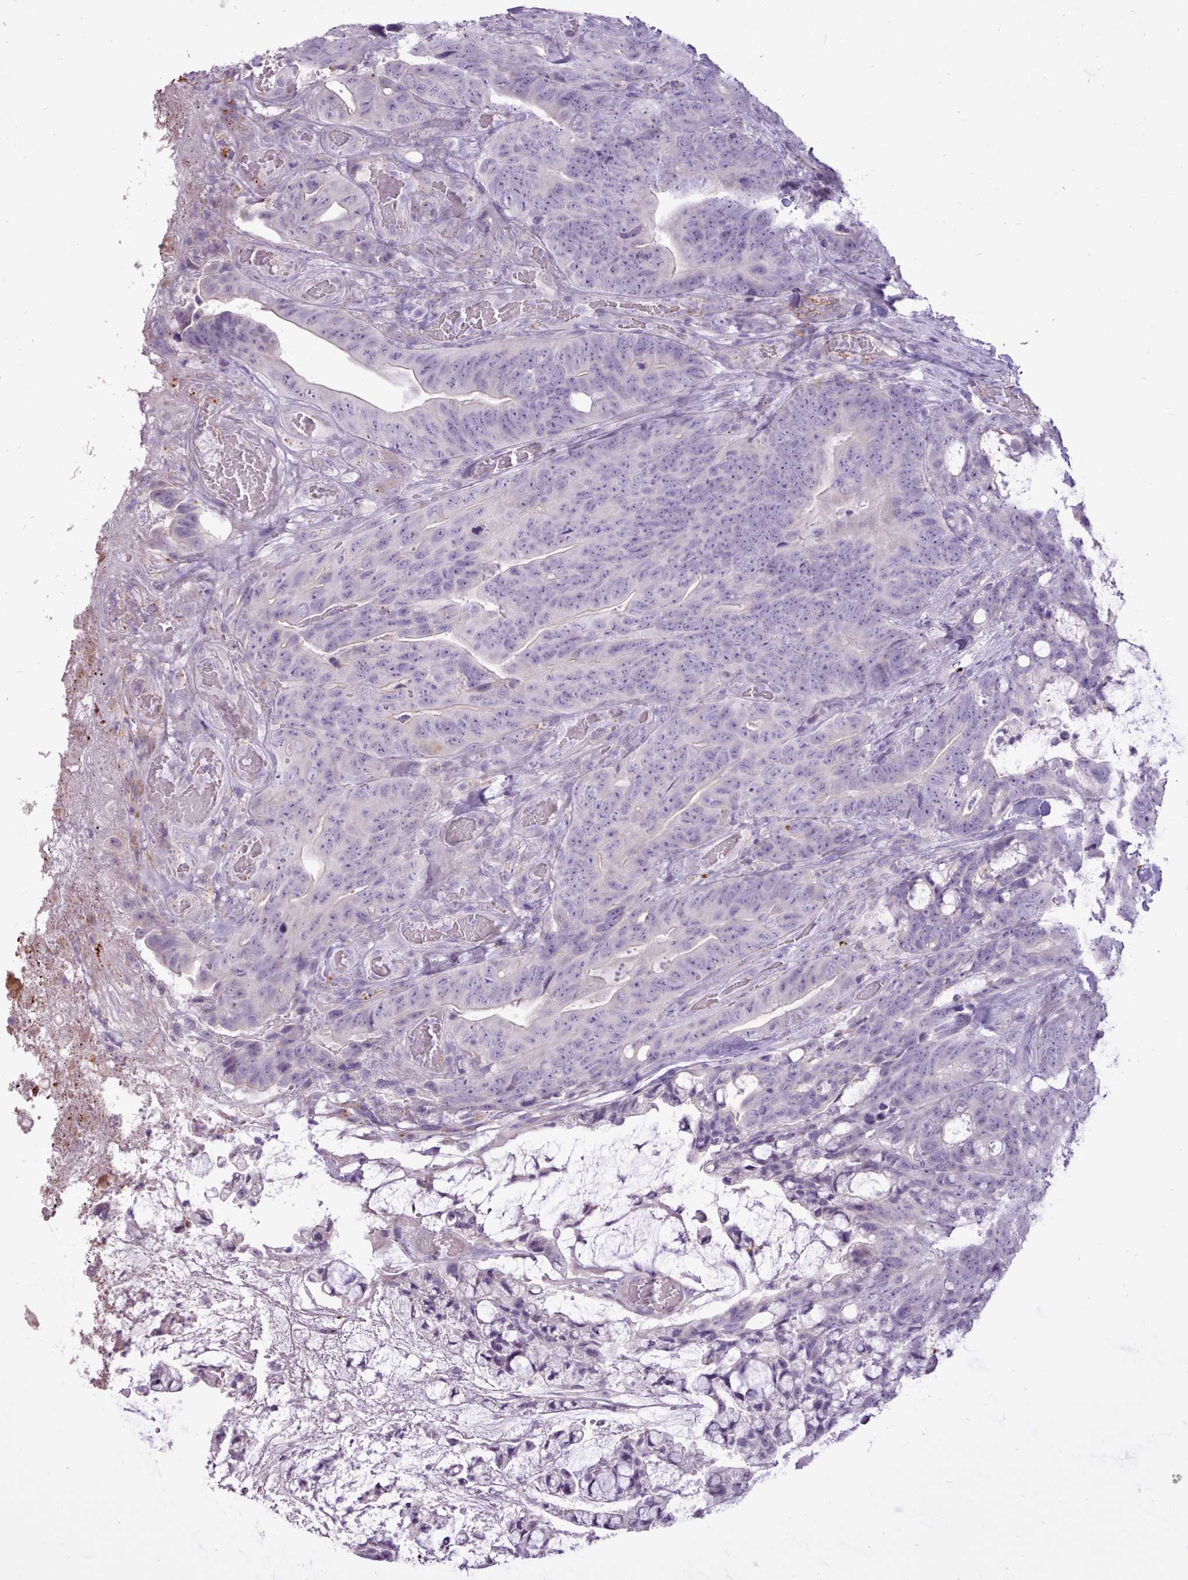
{"staining": {"intensity": "negative", "quantity": "none", "location": "none"}, "tissue": "colorectal cancer", "cell_type": "Tumor cells", "image_type": "cancer", "snomed": [{"axis": "morphology", "description": "Adenocarcinoma, NOS"}, {"axis": "topography", "description": "Colon"}], "caption": "Immunohistochemistry (IHC) photomicrograph of neoplastic tissue: adenocarcinoma (colorectal) stained with DAB (3,3'-diaminobenzidine) shows no significant protein staining in tumor cells.", "gene": "ATRAID", "patient": {"sex": "female", "age": 82}}